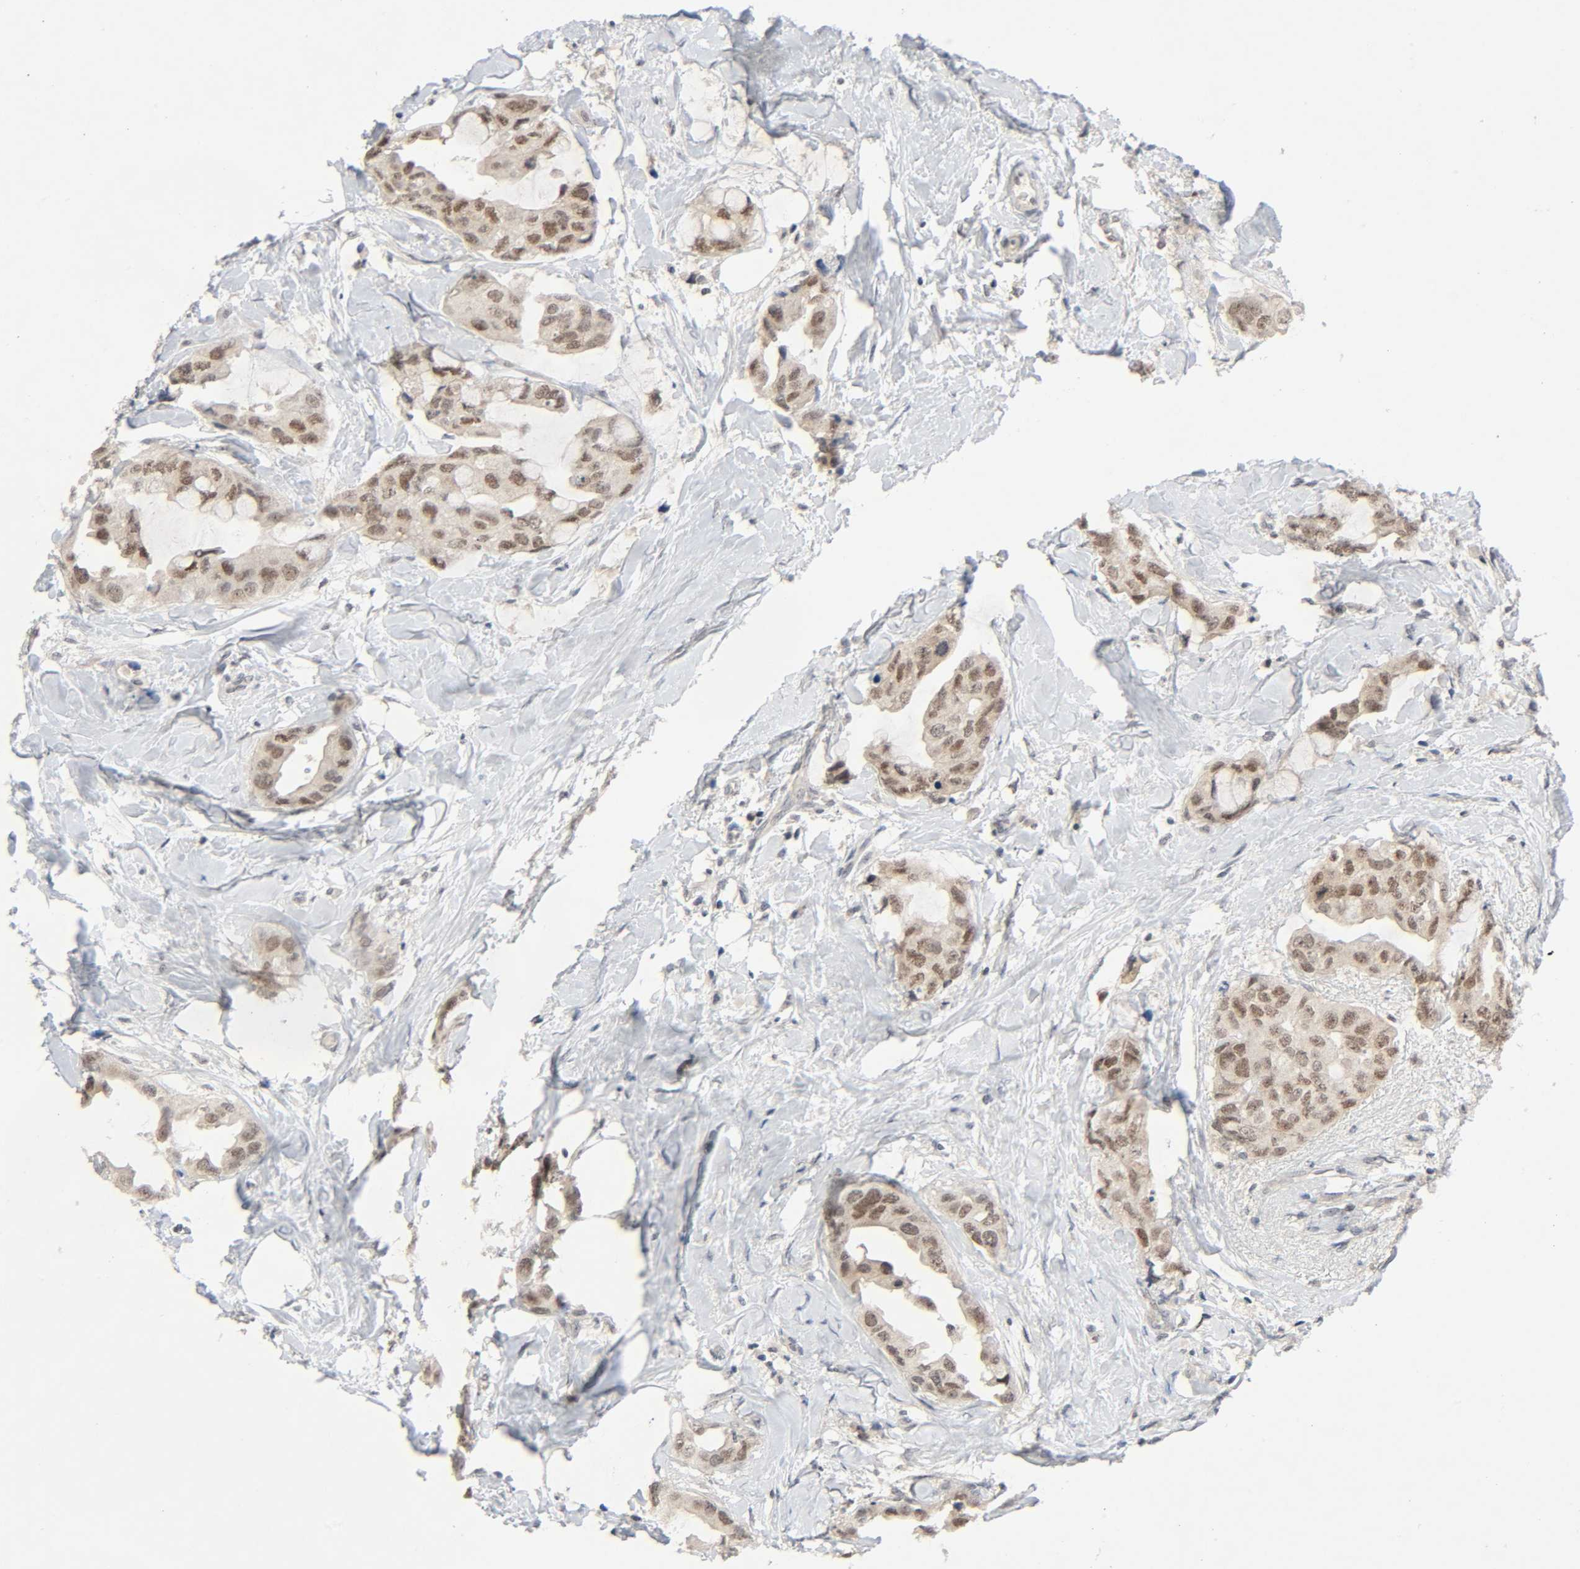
{"staining": {"intensity": "moderate", "quantity": ">75%", "location": "cytoplasmic/membranous,nuclear"}, "tissue": "breast cancer", "cell_type": "Tumor cells", "image_type": "cancer", "snomed": [{"axis": "morphology", "description": "Duct carcinoma"}, {"axis": "topography", "description": "Breast"}], "caption": "IHC photomicrograph of breast cancer stained for a protein (brown), which displays medium levels of moderate cytoplasmic/membranous and nuclear staining in approximately >75% of tumor cells.", "gene": "MAPKAPK5", "patient": {"sex": "female", "age": 40}}